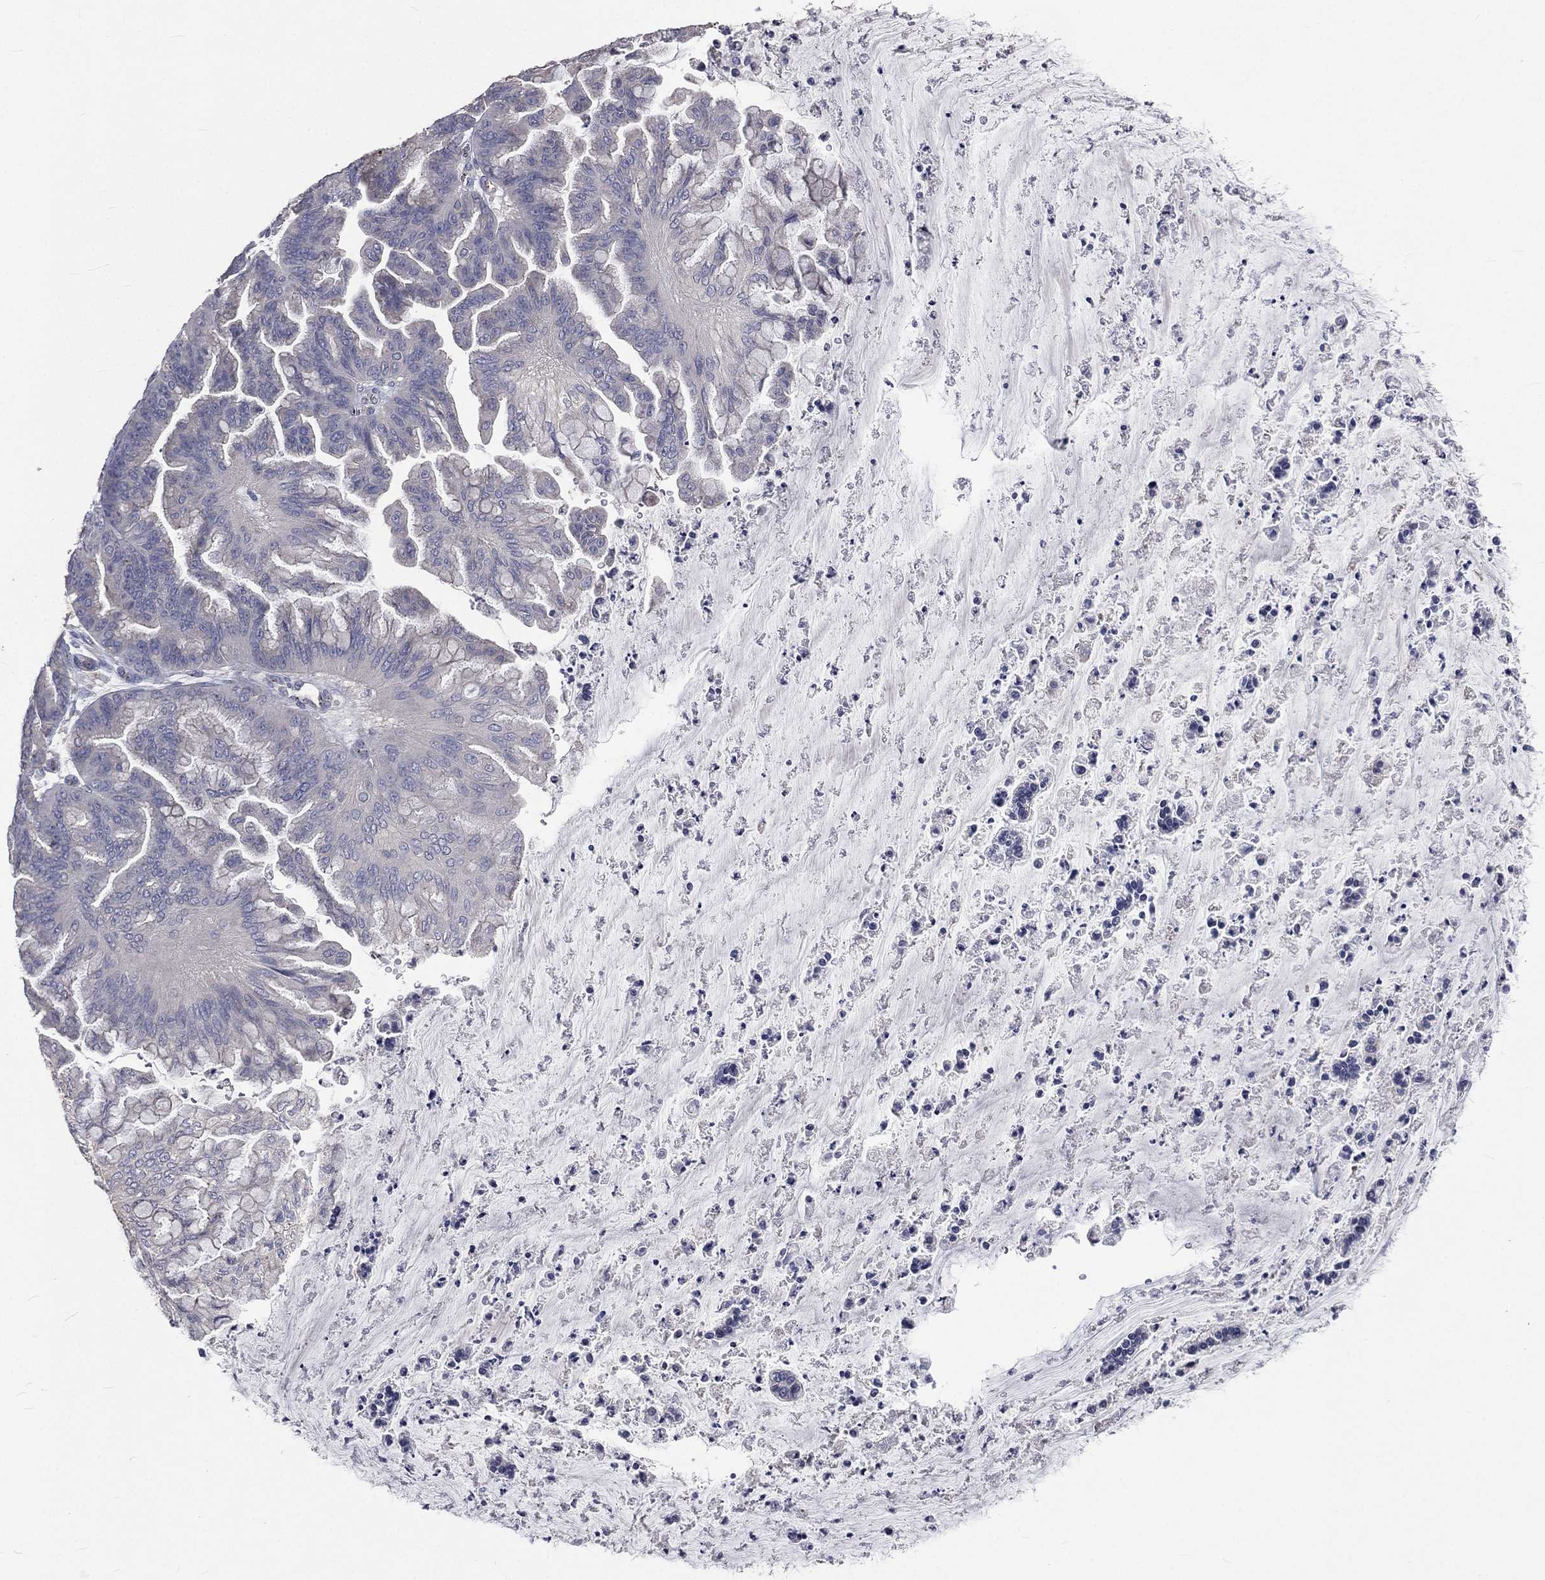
{"staining": {"intensity": "negative", "quantity": "none", "location": "none"}, "tissue": "ovarian cancer", "cell_type": "Tumor cells", "image_type": "cancer", "snomed": [{"axis": "morphology", "description": "Cystadenocarcinoma, mucinous, NOS"}, {"axis": "topography", "description": "Ovary"}], "caption": "There is no significant staining in tumor cells of mucinous cystadenocarcinoma (ovarian).", "gene": "CROCC", "patient": {"sex": "female", "age": 67}}